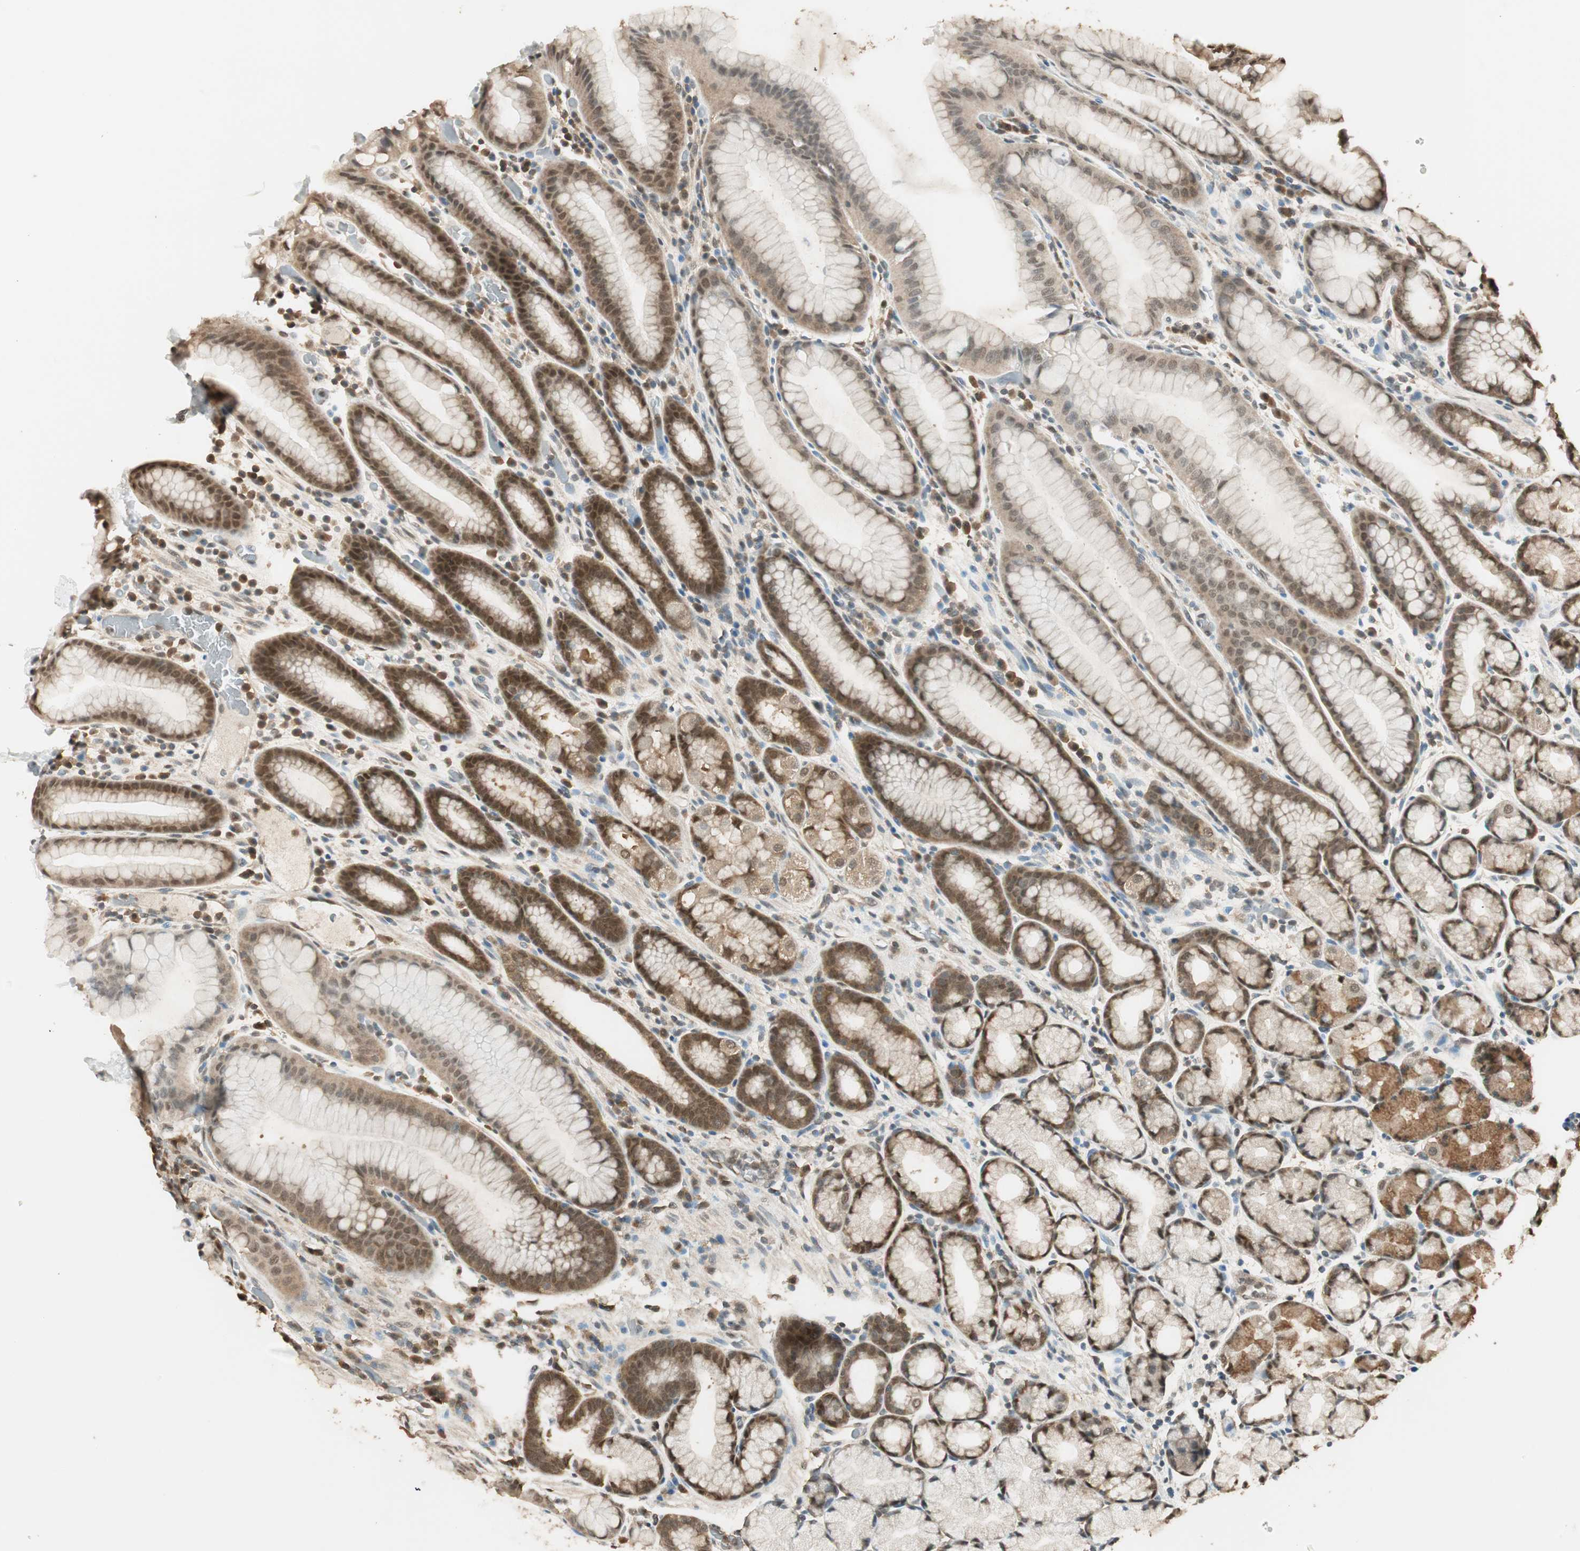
{"staining": {"intensity": "moderate", "quantity": ">75%", "location": "cytoplasmic/membranous,nuclear"}, "tissue": "stomach", "cell_type": "Glandular cells", "image_type": "normal", "snomed": [{"axis": "morphology", "description": "Normal tissue, NOS"}, {"axis": "topography", "description": "Stomach, upper"}], "caption": "A high-resolution histopathology image shows immunohistochemistry staining of benign stomach, which demonstrates moderate cytoplasmic/membranous,nuclear expression in approximately >75% of glandular cells.", "gene": "USP5", "patient": {"sex": "male", "age": 68}}